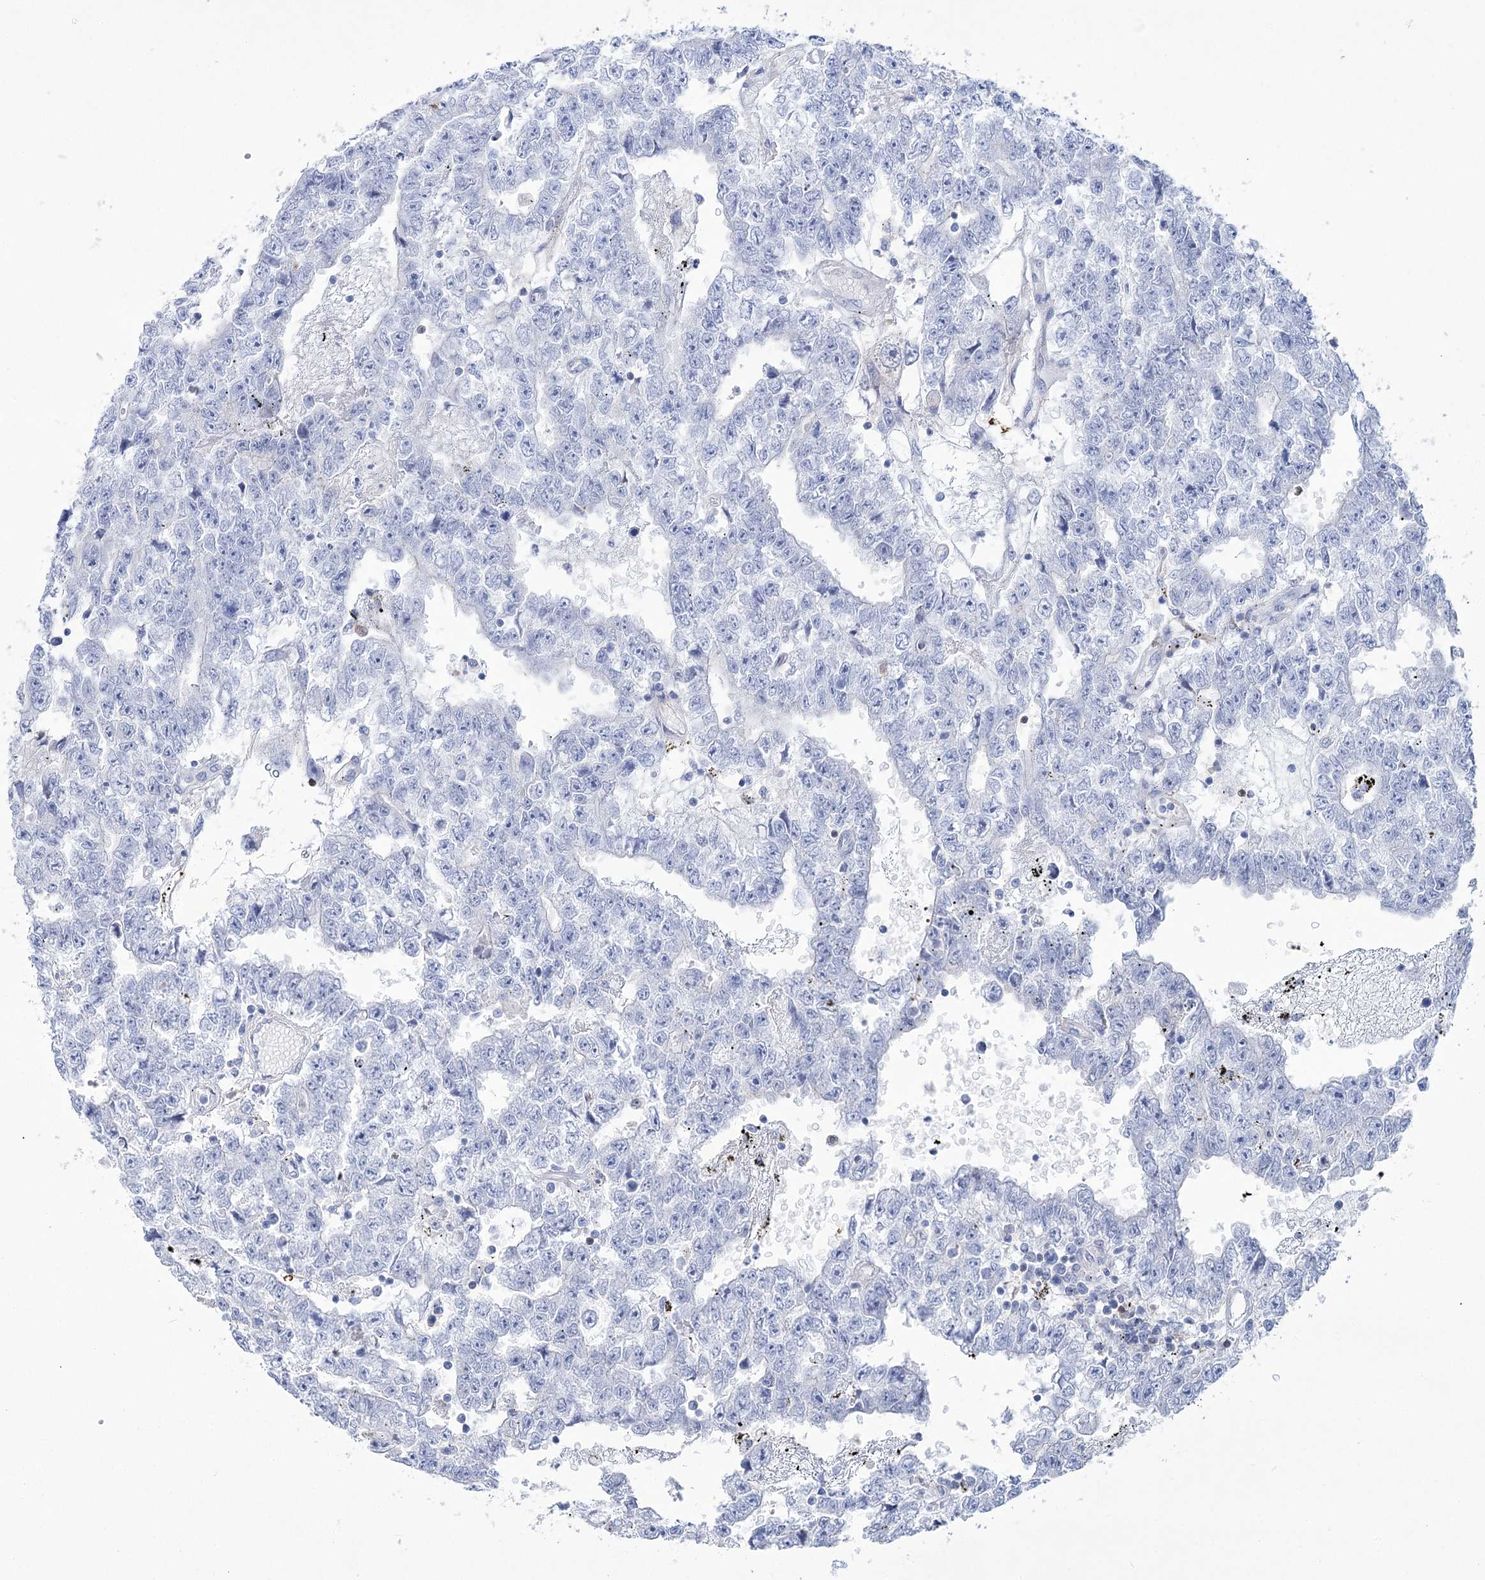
{"staining": {"intensity": "negative", "quantity": "none", "location": "none"}, "tissue": "testis cancer", "cell_type": "Tumor cells", "image_type": "cancer", "snomed": [{"axis": "morphology", "description": "Carcinoma, Embryonal, NOS"}, {"axis": "topography", "description": "Testis"}], "caption": "An image of human testis cancer (embryonal carcinoma) is negative for staining in tumor cells.", "gene": "PCDHA1", "patient": {"sex": "male", "age": 25}}